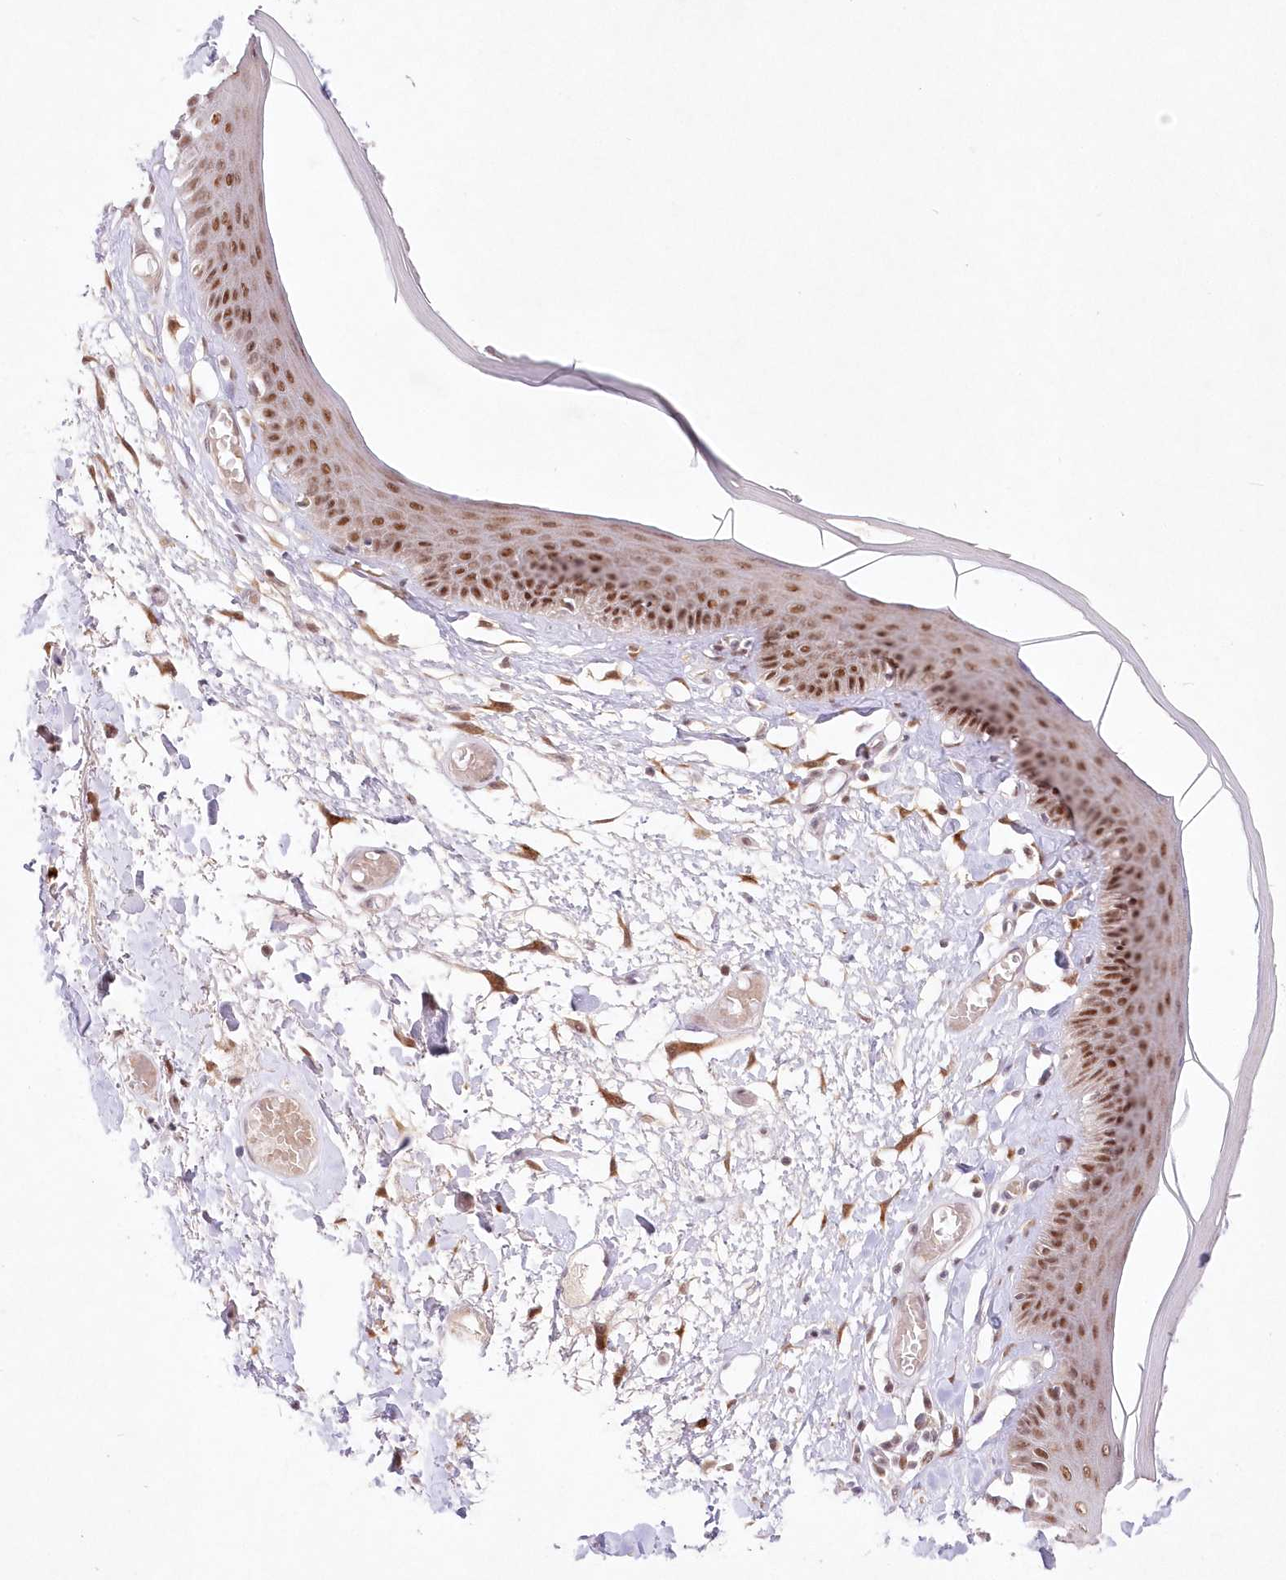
{"staining": {"intensity": "moderate", "quantity": ">75%", "location": "nuclear"}, "tissue": "skin", "cell_type": "Epidermal cells", "image_type": "normal", "snomed": [{"axis": "morphology", "description": "Normal tissue, NOS"}, {"axis": "topography", "description": "Vulva"}], "caption": "Approximately >75% of epidermal cells in unremarkable human skin show moderate nuclear protein positivity as visualized by brown immunohistochemical staining.", "gene": "LDB1", "patient": {"sex": "female", "age": 73}}